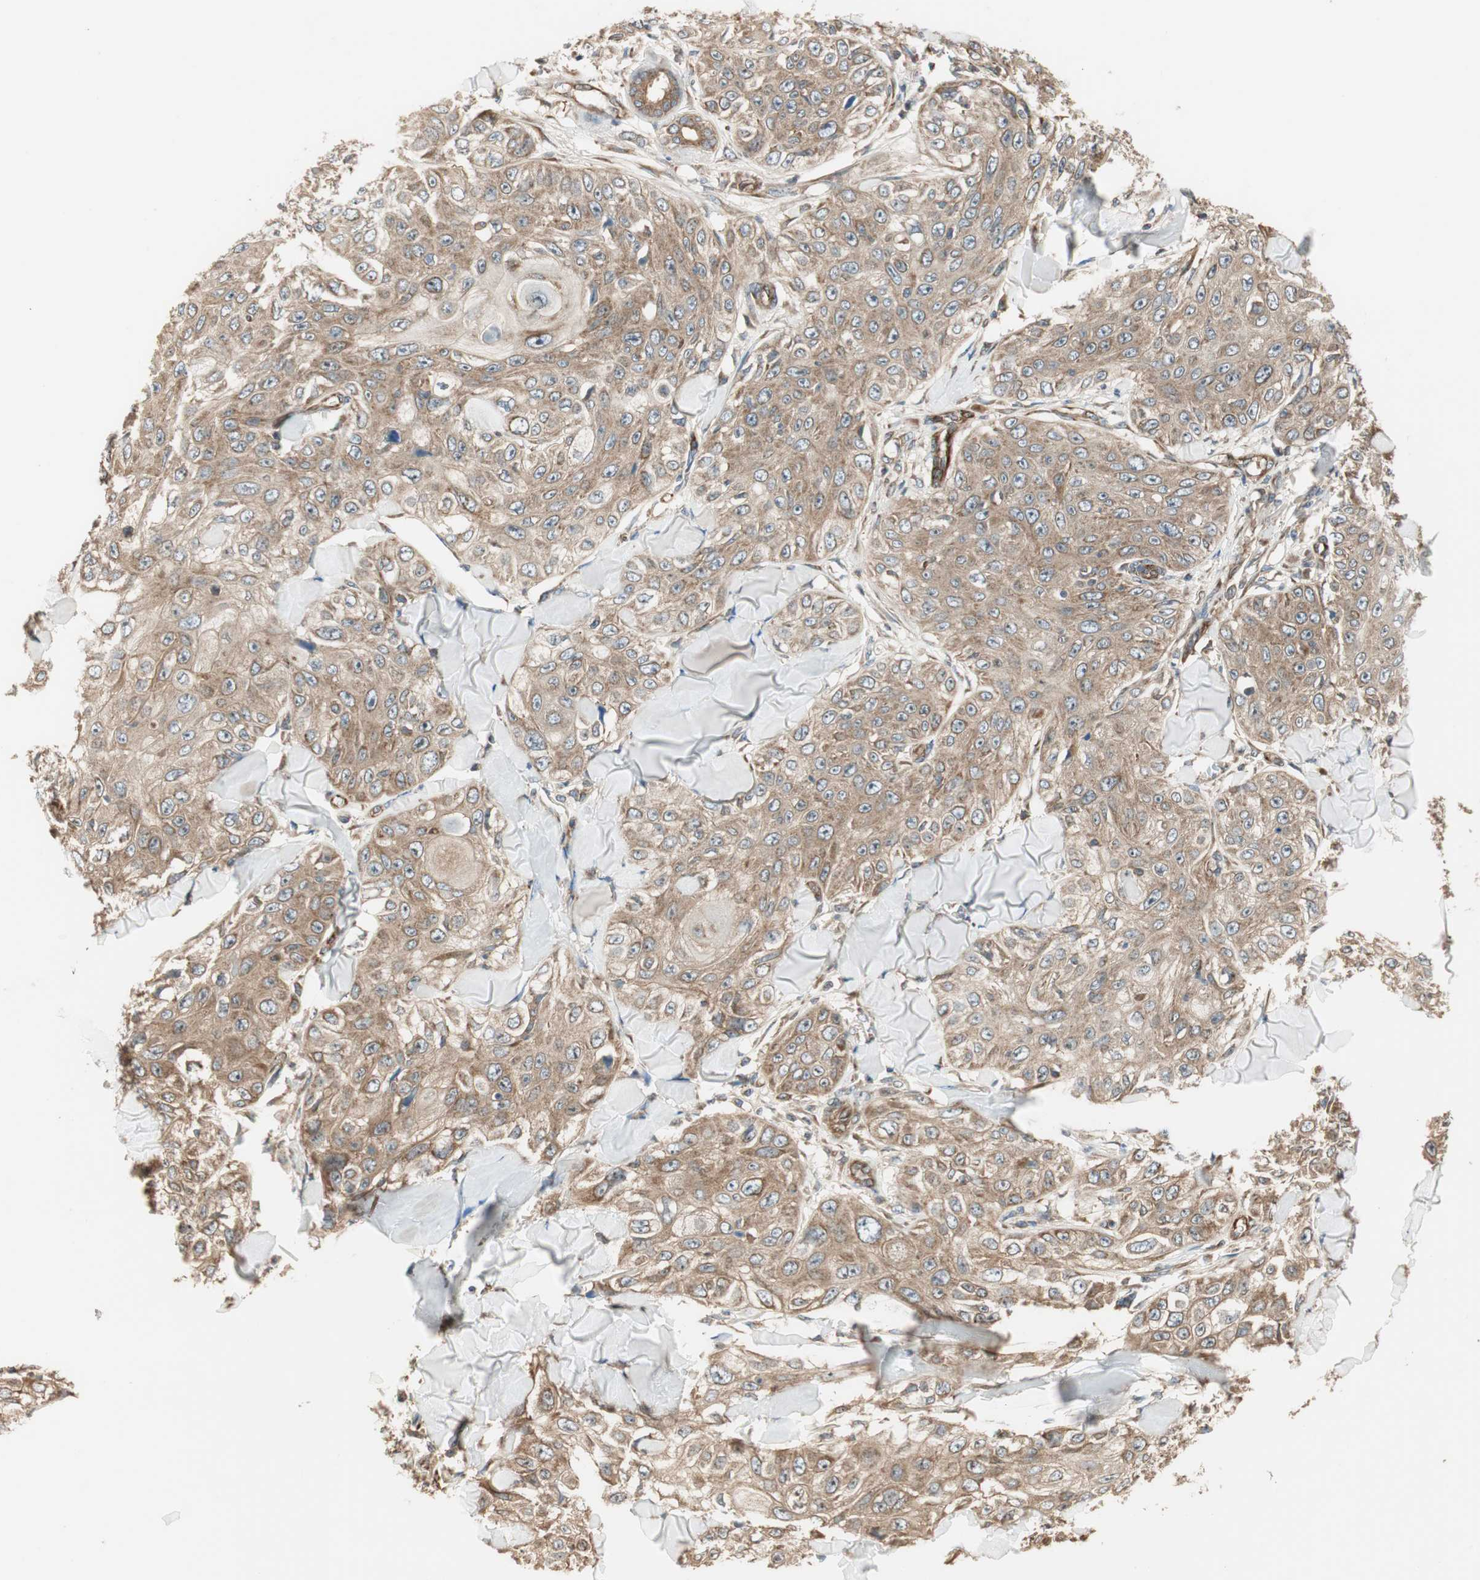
{"staining": {"intensity": "moderate", "quantity": ">75%", "location": "cytoplasmic/membranous"}, "tissue": "skin cancer", "cell_type": "Tumor cells", "image_type": "cancer", "snomed": [{"axis": "morphology", "description": "Squamous cell carcinoma, NOS"}, {"axis": "topography", "description": "Skin"}], "caption": "High-power microscopy captured an IHC micrograph of squamous cell carcinoma (skin), revealing moderate cytoplasmic/membranous staining in approximately >75% of tumor cells.", "gene": "CTTNBP2NL", "patient": {"sex": "male", "age": 86}}